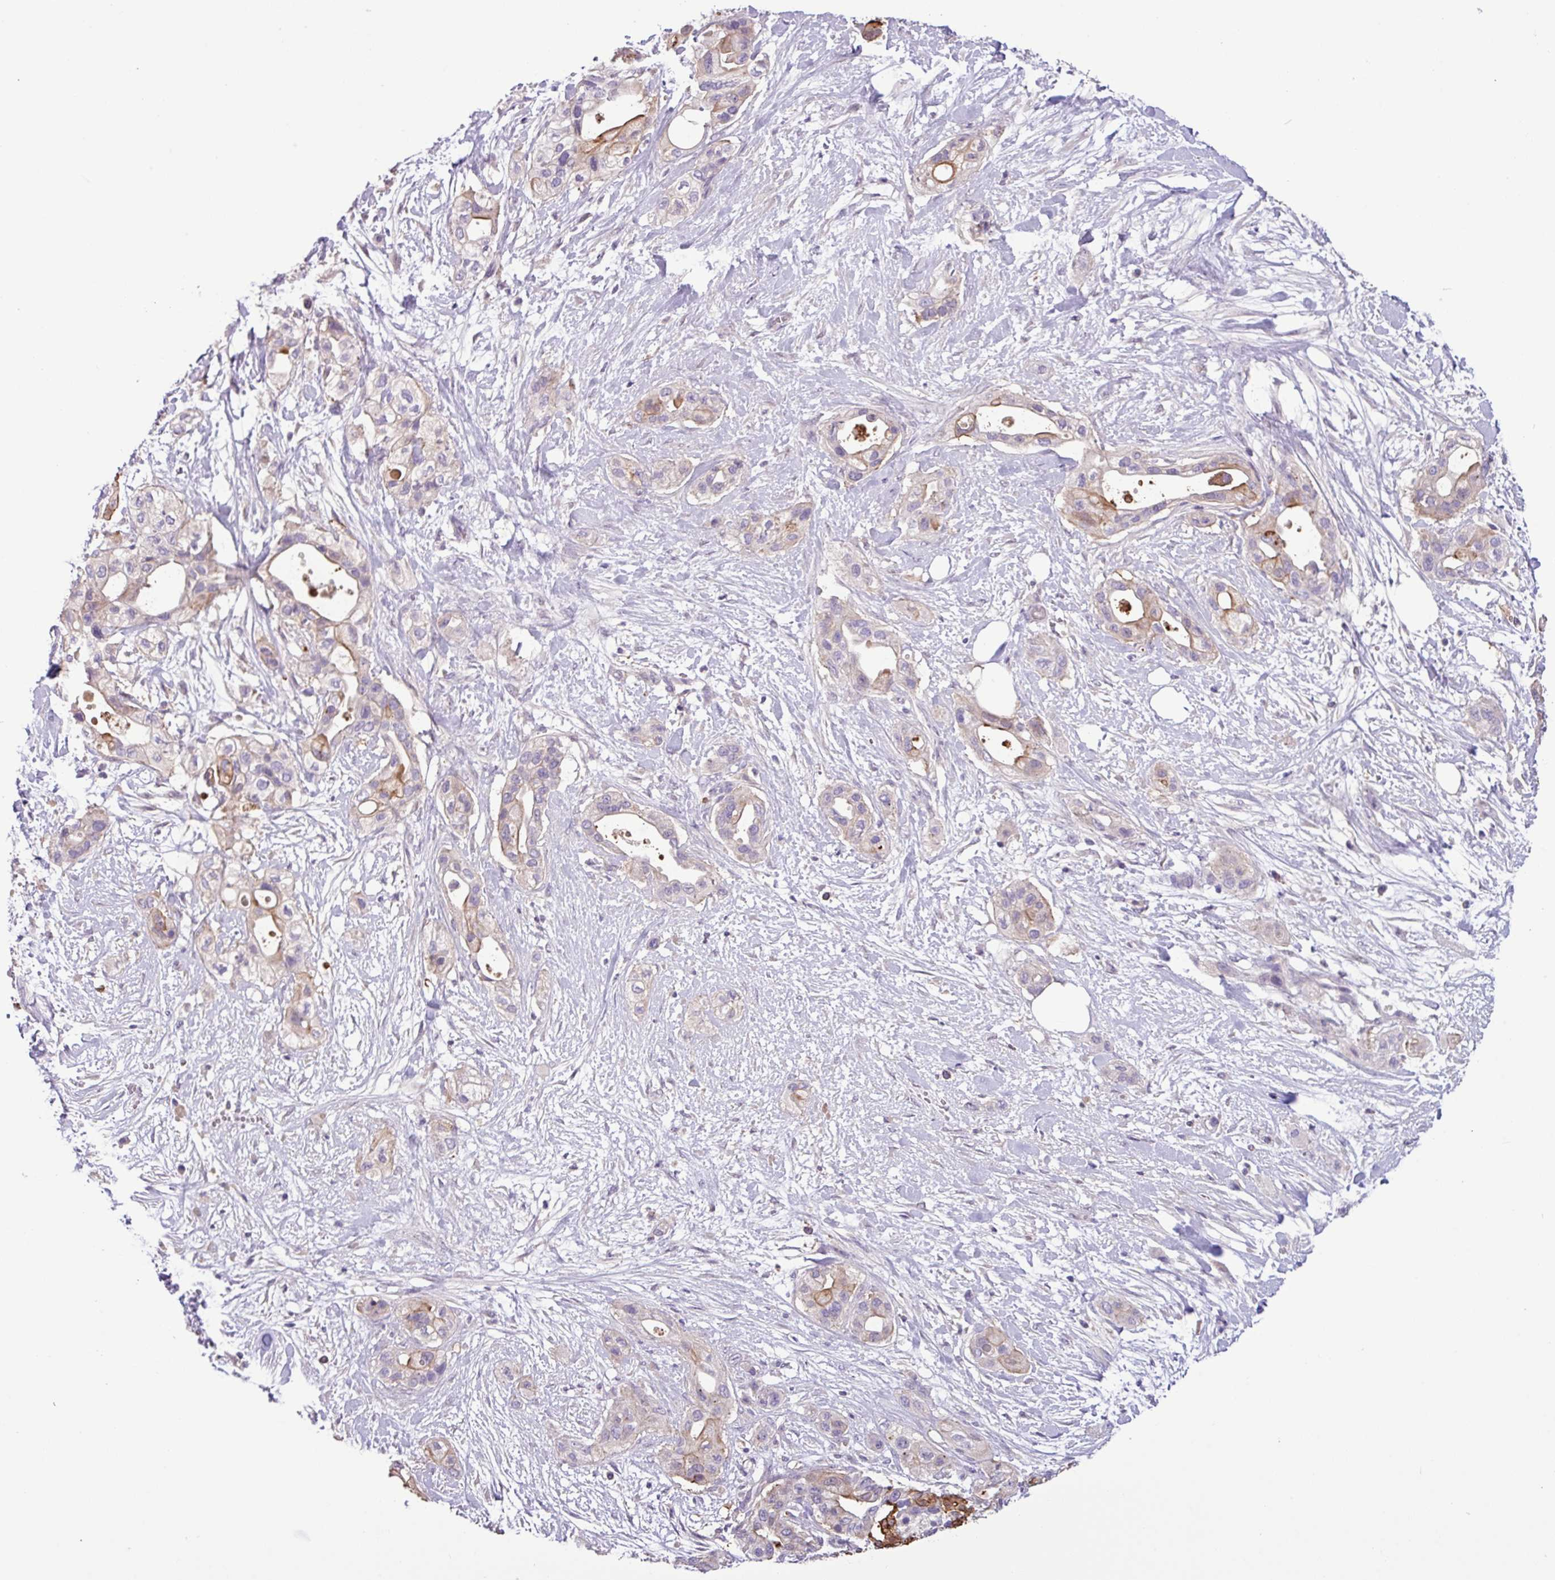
{"staining": {"intensity": "moderate", "quantity": "<25%", "location": "cytoplasmic/membranous"}, "tissue": "pancreatic cancer", "cell_type": "Tumor cells", "image_type": "cancer", "snomed": [{"axis": "morphology", "description": "Adenocarcinoma, NOS"}, {"axis": "topography", "description": "Pancreas"}], "caption": "A brown stain shows moderate cytoplasmic/membranous staining of a protein in adenocarcinoma (pancreatic) tumor cells.", "gene": "PNLDC1", "patient": {"sex": "male", "age": 44}}